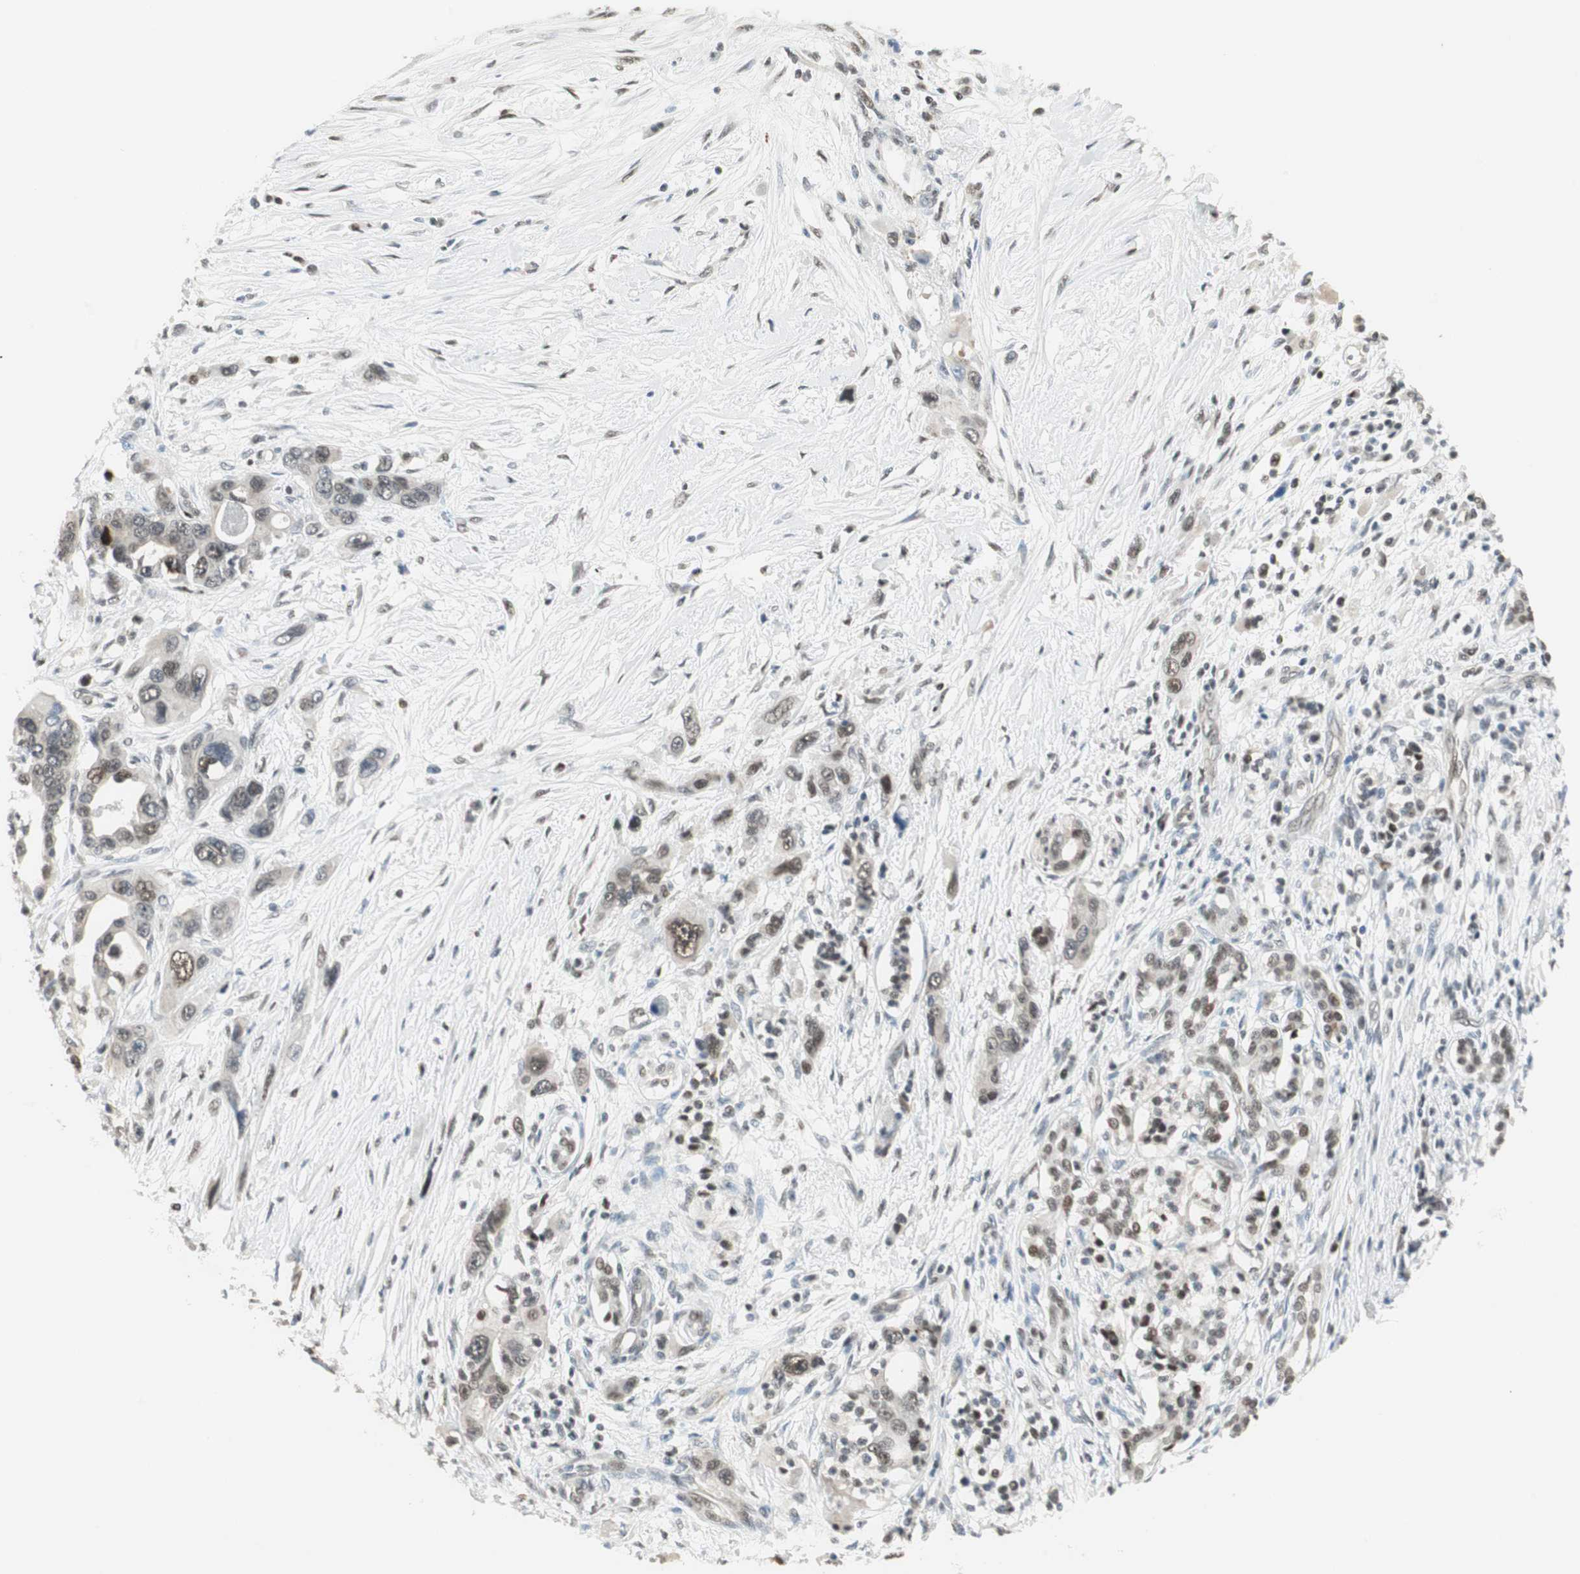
{"staining": {"intensity": "moderate", "quantity": ">75%", "location": "nuclear"}, "tissue": "pancreatic cancer", "cell_type": "Tumor cells", "image_type": "cancer", "snomed": [{"axis": "morphology", "description": "Adenocarcinoma, NOS"}, {"axis": "topography", "description": "Pancreas"}], "caption": "A brown stain shows moderate nuclear positivity of a protein in human adenocarcinoma (pancreatic) tumor cells. (brown staining indicates protein expression, while blue staining denotes nuclei).", "gene": "ZBTB17", "patient": {"sex": "male", "age": 46}}